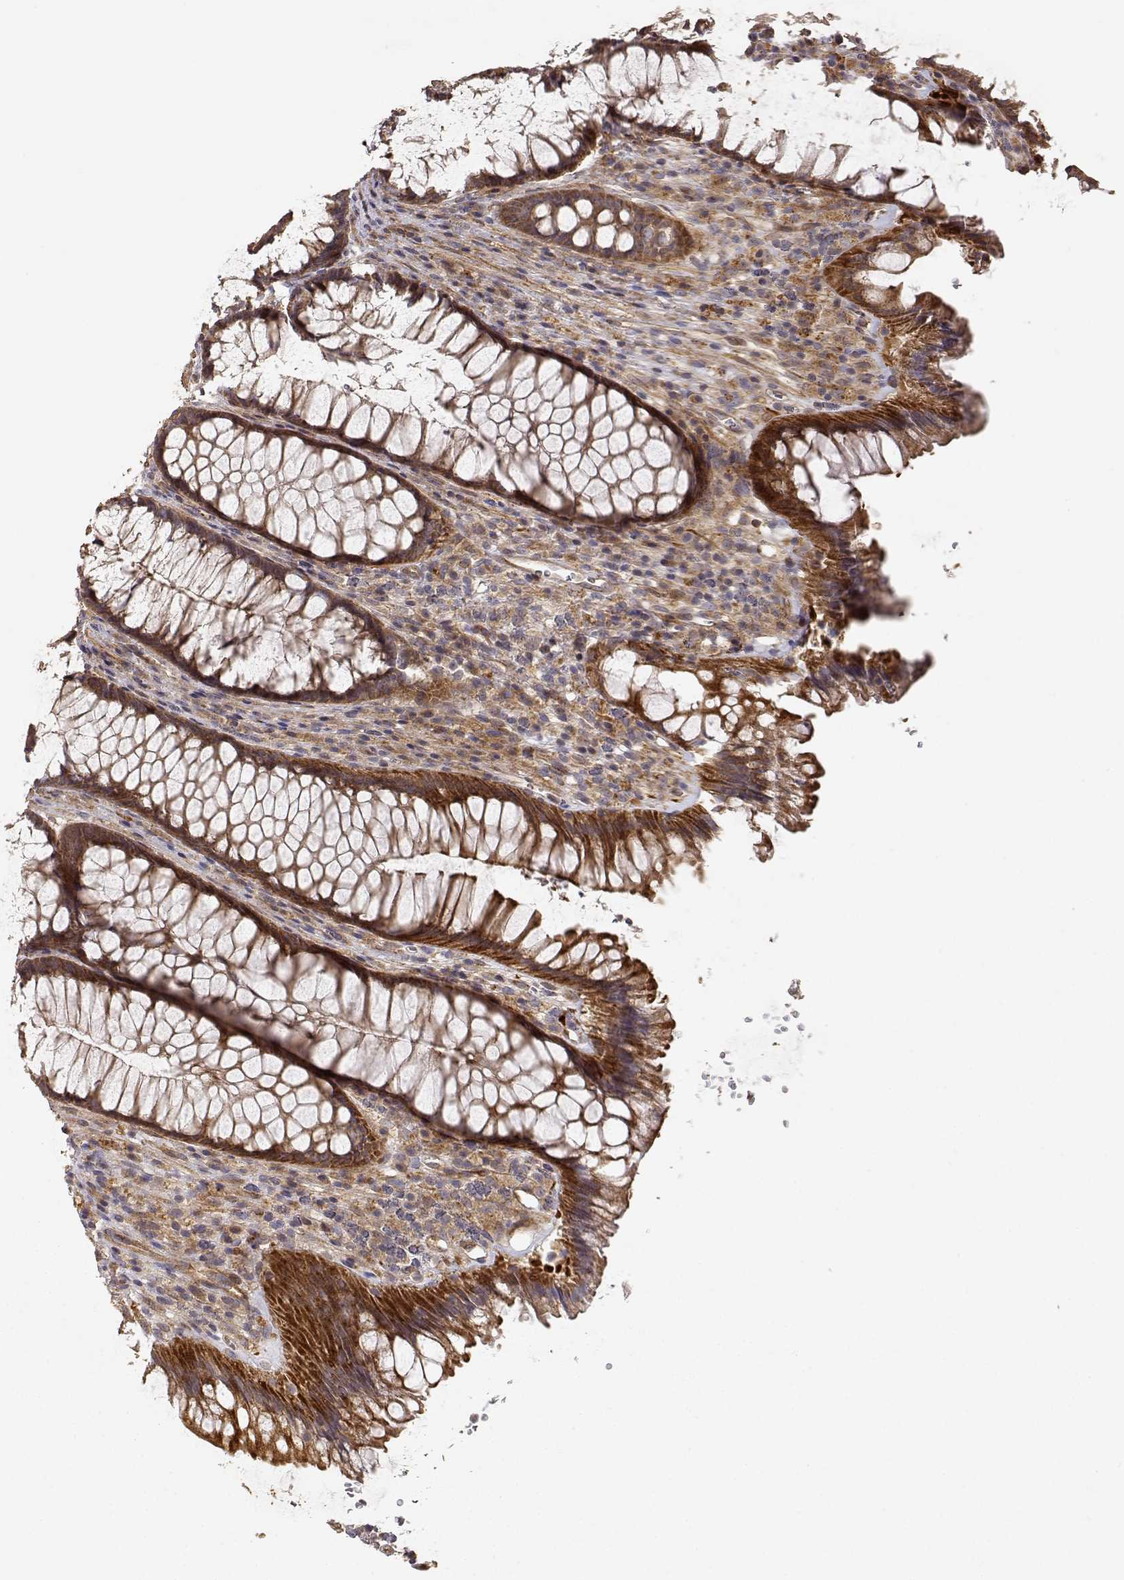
{"staining": {"intensity": "moderate", "quantity": ">75%", "location": "cytoplasmic/membranous"}, "tissue": "rectum", "cell_type": "Glandular cells", "image_type": "normal", "snomed": [{"axis": "morphology", "description": "Normal tissue, NOS"}, {"axis": "topography", "description": "Smooth muscle"}, {"axis": "topography", "description": "Rectum"}], "caption": "Moderate cytoplasmic/membranous expression is appreciated in about >75% of glandular cells in unremarkable rectum.", "gene": "PICK1", "patient": {"sex": "male", "age": 53}}